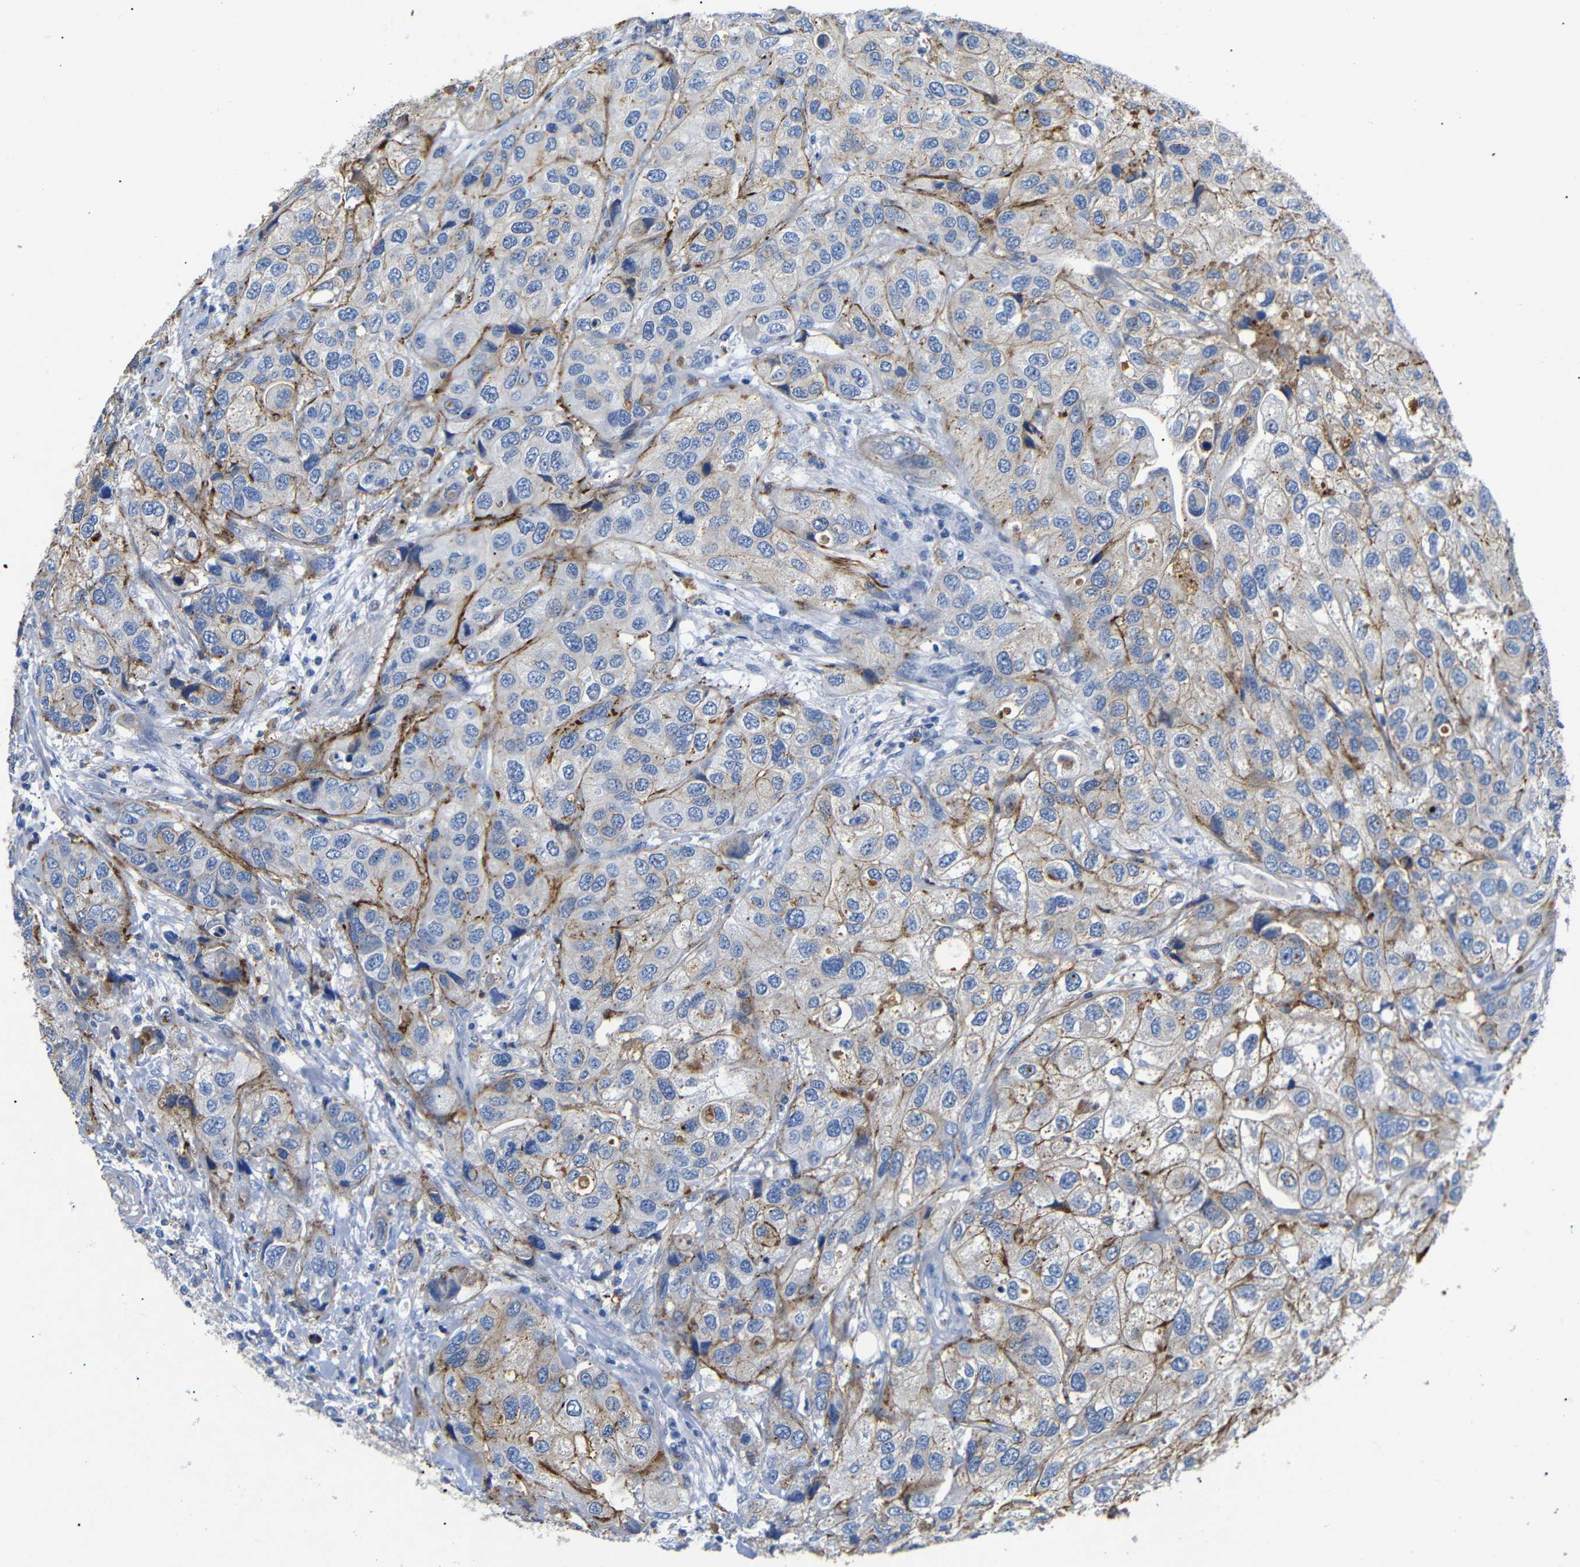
{"staining": {"intensity": "moderate", "quantity": "25%-75%", "location": "cytoplasmic/membranous"}, "tissue": "urothelial cancer", "cell_type": "Tumor cells", "image_type": "cancer", "snomed": [{"axis": "morphology", "description": "Urothelial carcinoma, High grade"}, {"axis": "topography", "description": "Urinary bladder"}], "caption": "Urothelial cancer stained for a protein (brown) demonstrates moderate cytoplasmic/membranous positive staining in about 25%-75% of tumor cells.", "gene": "SDCBP", "patient": {"sex": "female", "age": 64}}